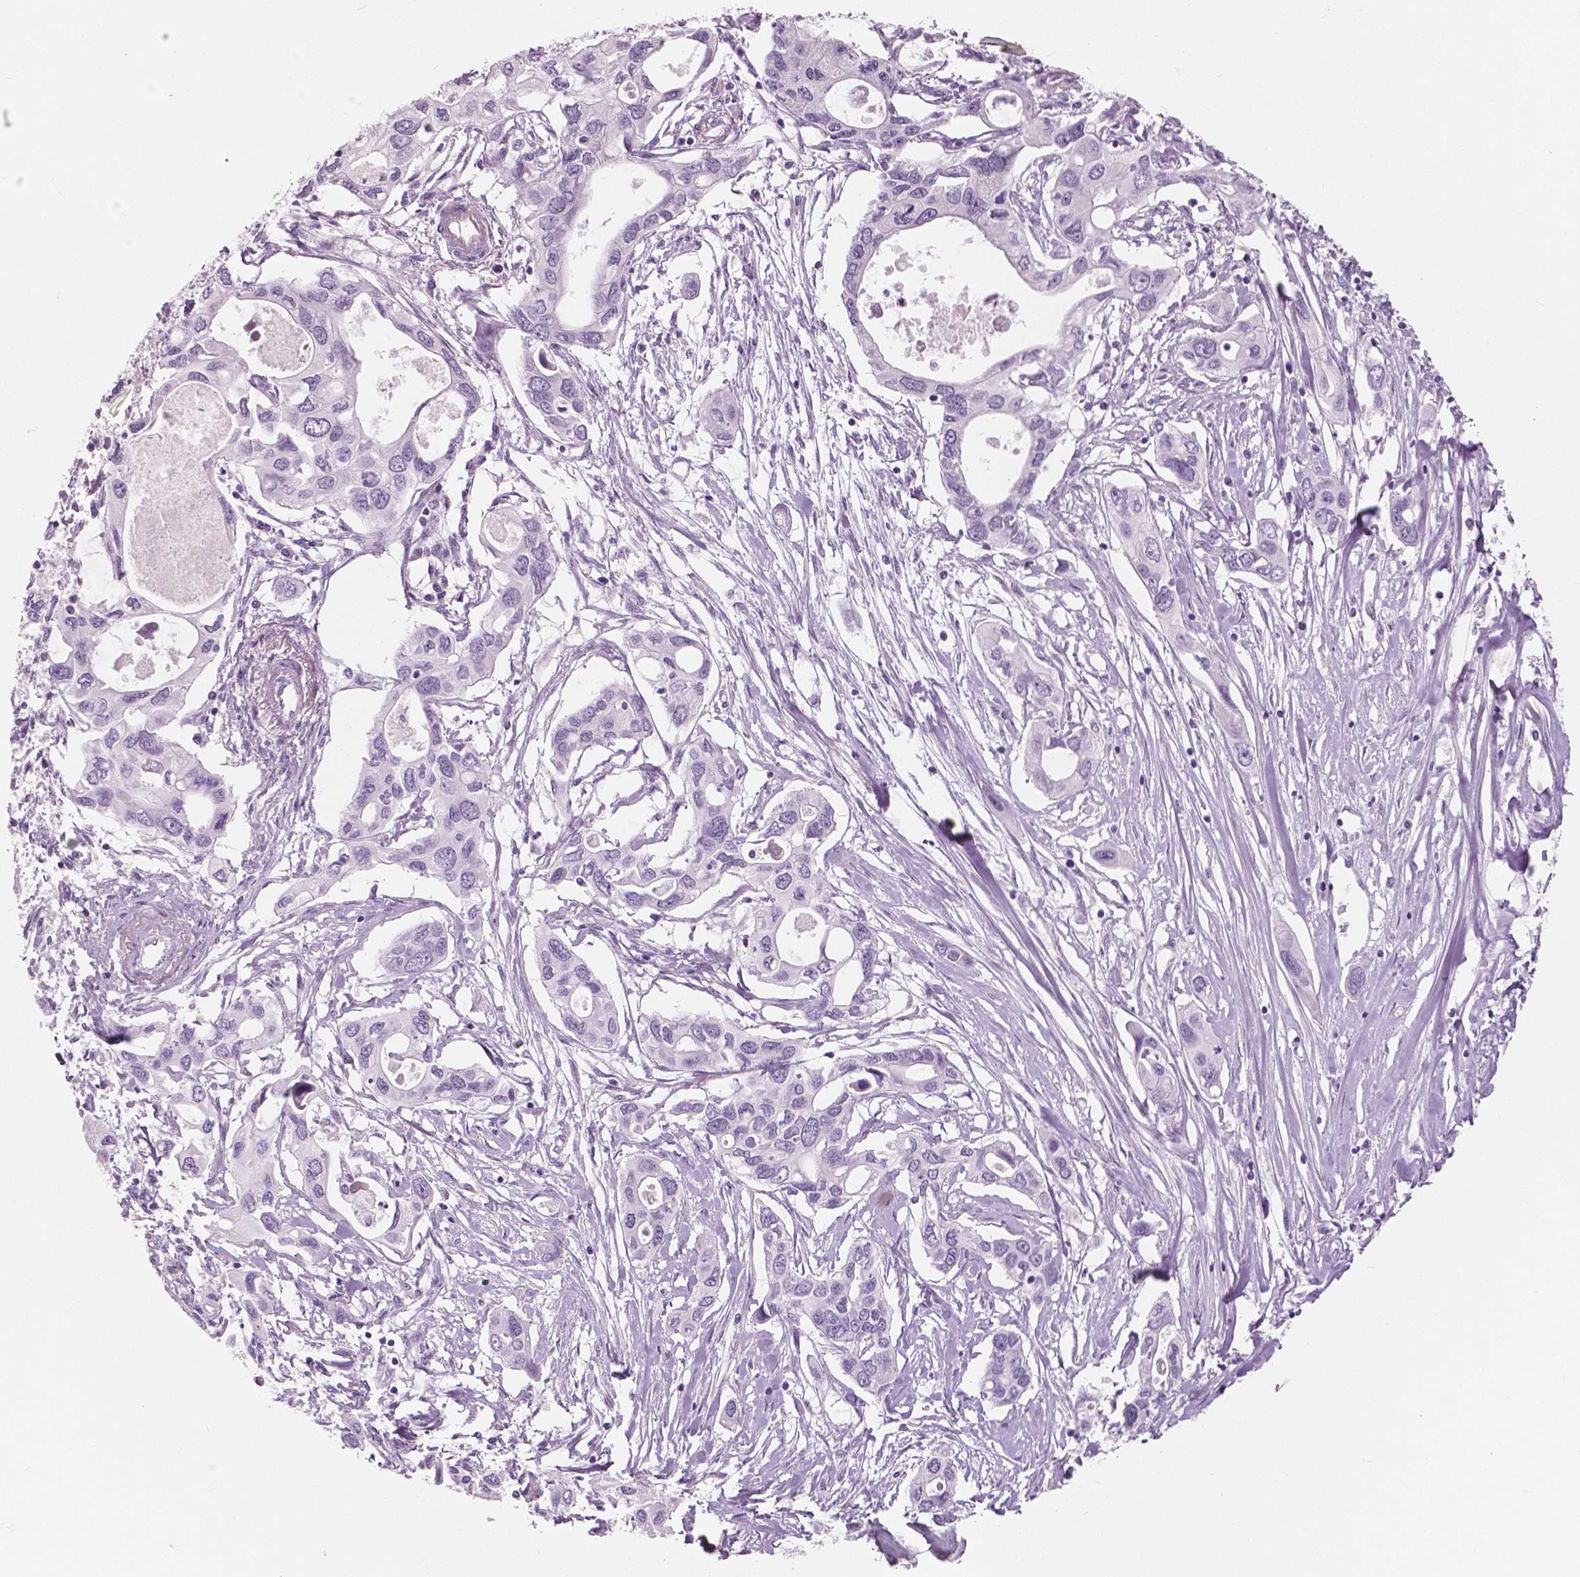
{"staining": {"intensity": "negative", "quantity": "none", "location": "none"}, "tissue": "pancreatic cancer", "cell_type": "Tumor cells", "image_type": "cancer", "snomed": [{"axis": "morphology", "description": "Adenocarcinoma, NOS"}, {"axis": "topography", "description": "Pancreas"}], "caption": "Immunohistochemistry micrograph of pancreatic adenocarcinoma stained for a protein (brown), which reveals no positivity in tumor cells. The staining was performed using DAB to visualize the protein expression in brown, while the nuclei were stained in blue with hematoxylin (Magnification: 20x).", "gene": "A4GNT", "patient": {"sex": "male", "age": 60}}